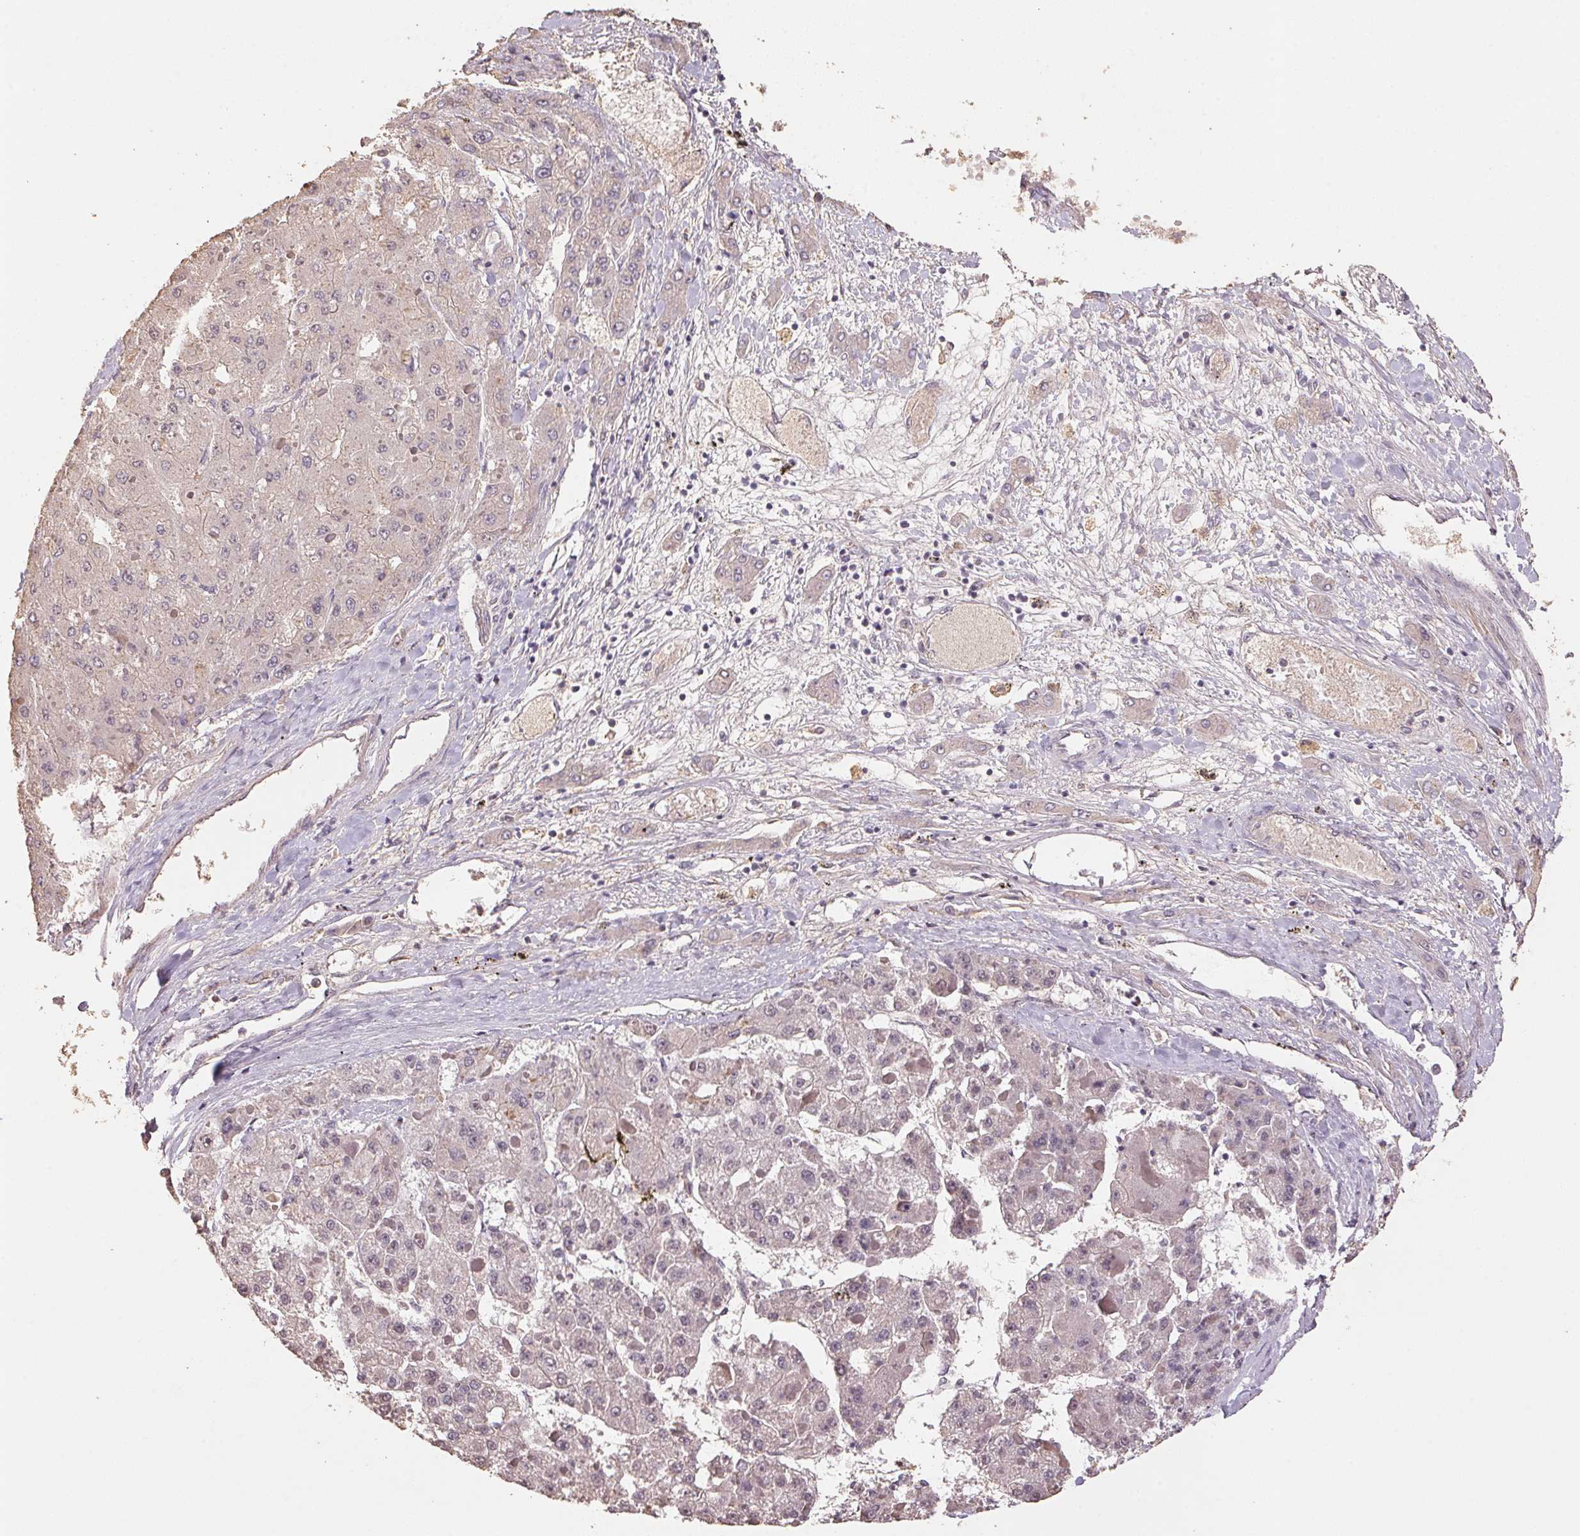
{"staining": {"intensity": "negative", "quantity": "none", "location": "none"}, "tissue": "liver cancer", "cell_type": "Tumor cells", "image_type": "cancer", "snomed": [{"axis": "morphology", "description": "Carcinoma, Hepatocellular, NOS"}, {"axis": "topography", "description": "Liver"}], "caption": "Immunohistochemistry histopathology image of liver cancer stained for a protein (brown), which demonstrates no staining in tumor cells.", "gene": "CENPF", "patient": {"sex": "female", "age": 73}}